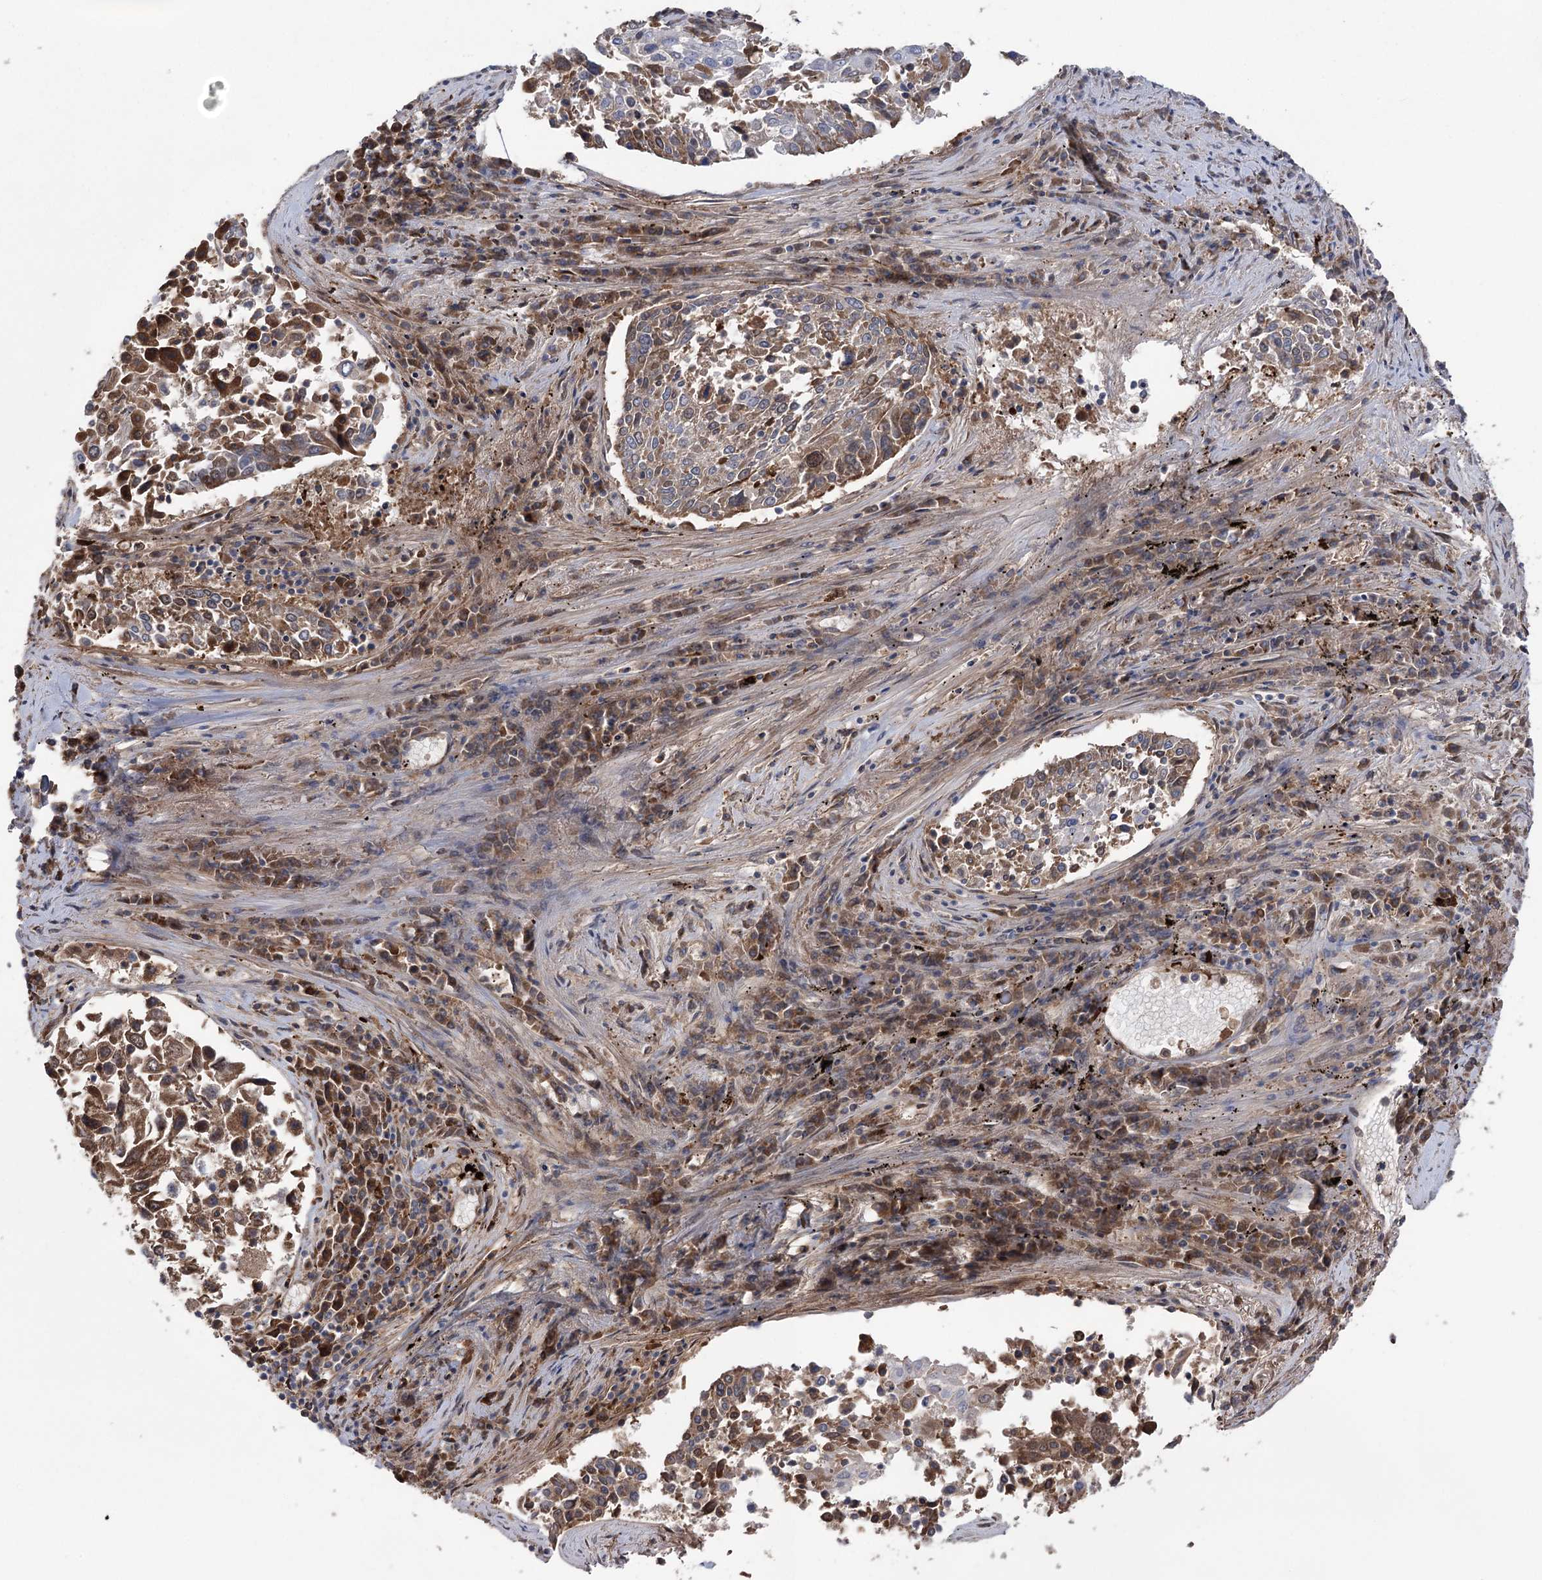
{"staining": {"intensity": "moderate", "quantity": "<25%", "location": "cytoplasmic/membranous"}, "tissue": "lung cancer", "cell_type": "Tumor cells", "image_type": "cancer", "snomed": [{"axis": "morphology", "description": "Squamous cell carcinoma, NOS"}, {"axis": "topography", "description": "Lung"}], "caption": "Immunohistochemistry image of neoplastic tissue: human lung cancer (squamous cell carcinoma) stained using immunohistochemistry (IHC) displays low levels of moderate protein expression localized specifically in the cytoplasmic/membranous of tumor cells, appearing as a cytoplasmic/membranous brown color.", "gene": "OTUD1", "patient": {"sex": "male", "age": 65}}